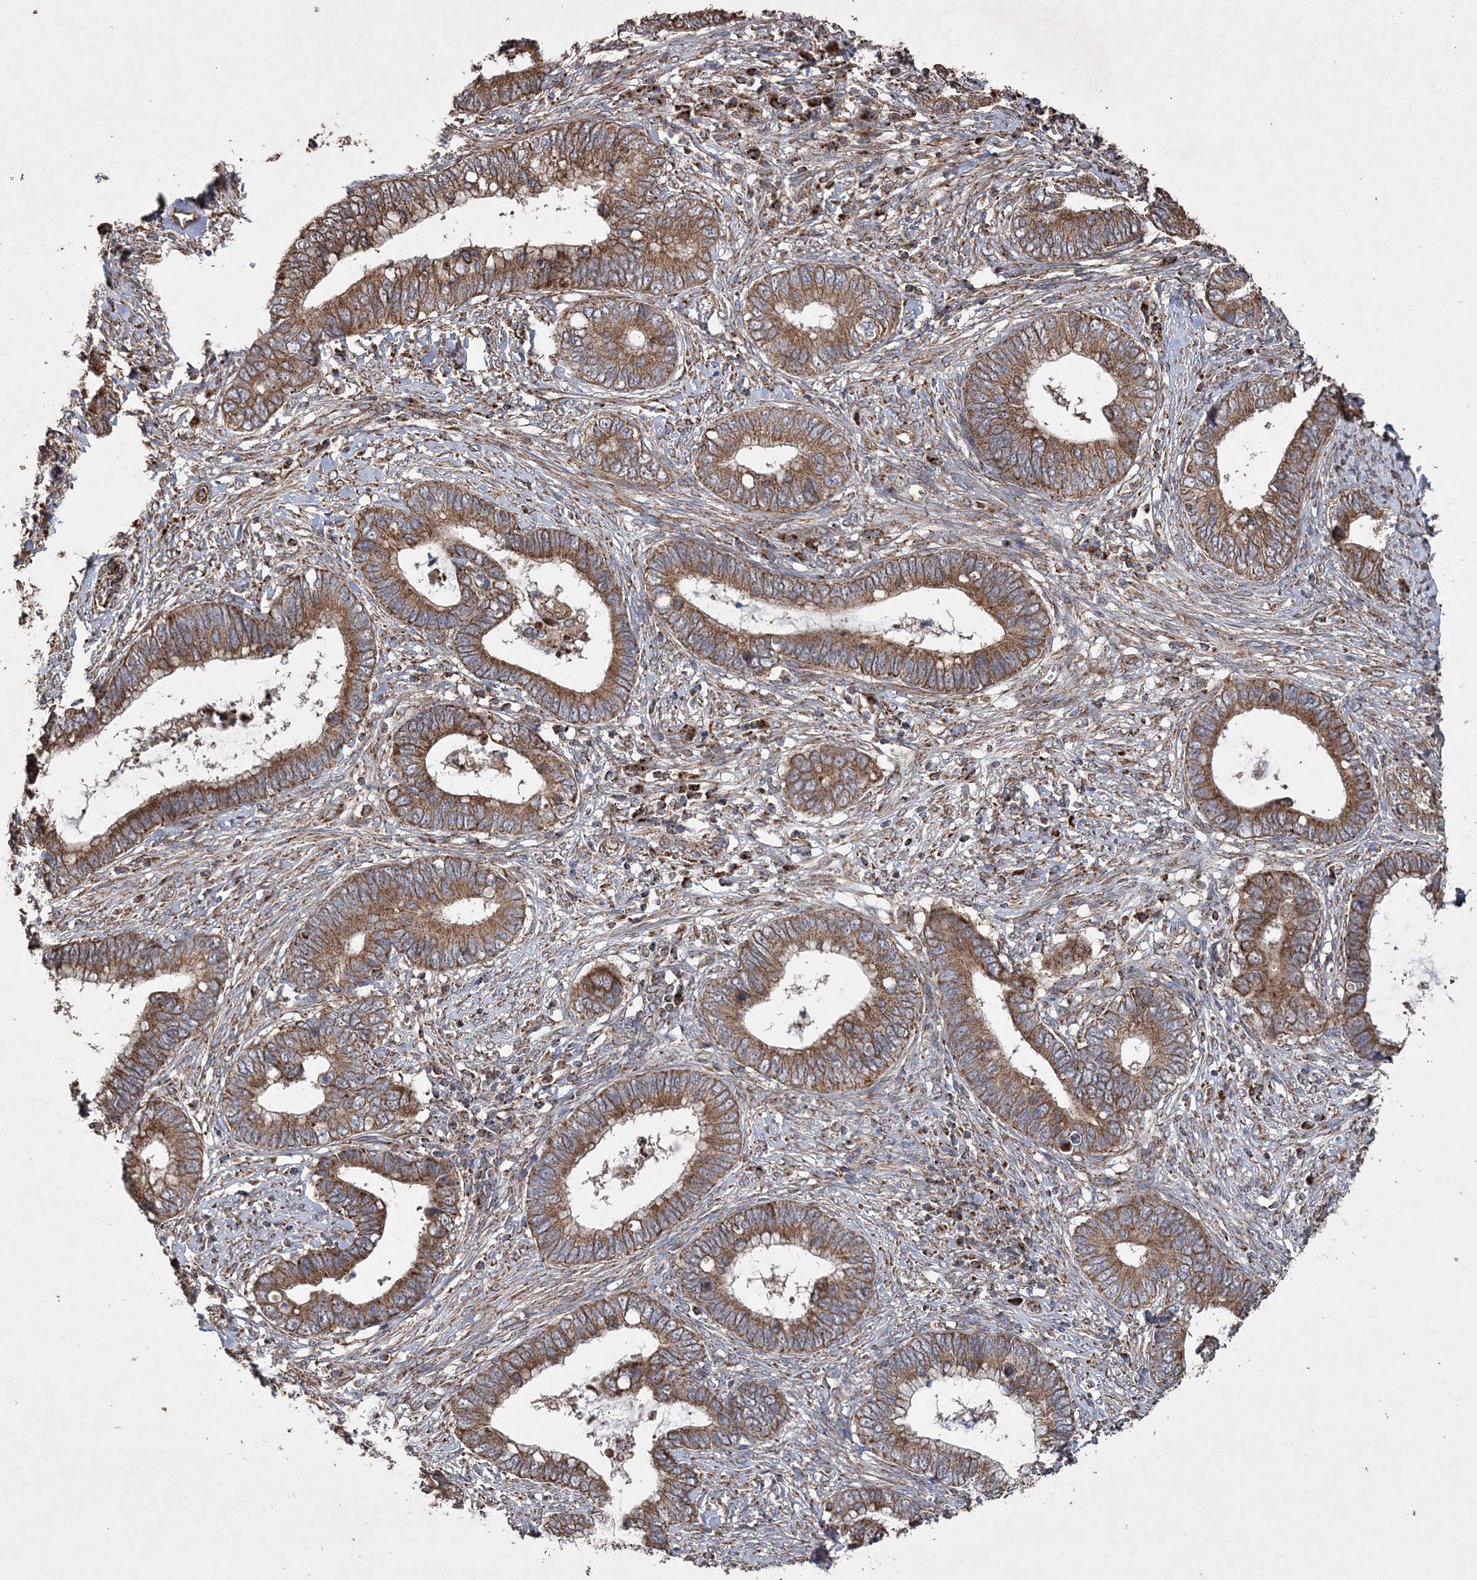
{"staining": {"intensity": "moderate", "quantity": ">75%", "location": "cytoplasmic/membranous"}, "tissue": "cervical cancer", "cell_type": "Tumor cells", "image_type": "cancer", "snomed": [{"axis": "morphology", "description": "Adenocarcinoma, NOS"}, {"axis": "topography", "description": "Cervix"}], "caption": "IHC of cervical cancer (adenocarcinoma) exhibits medium levels of moderate cytoplasmic/membranous staining in about >75% of tumor cells.", "gene": "POC5", "patient": {"sex": "female", "age": 44}}